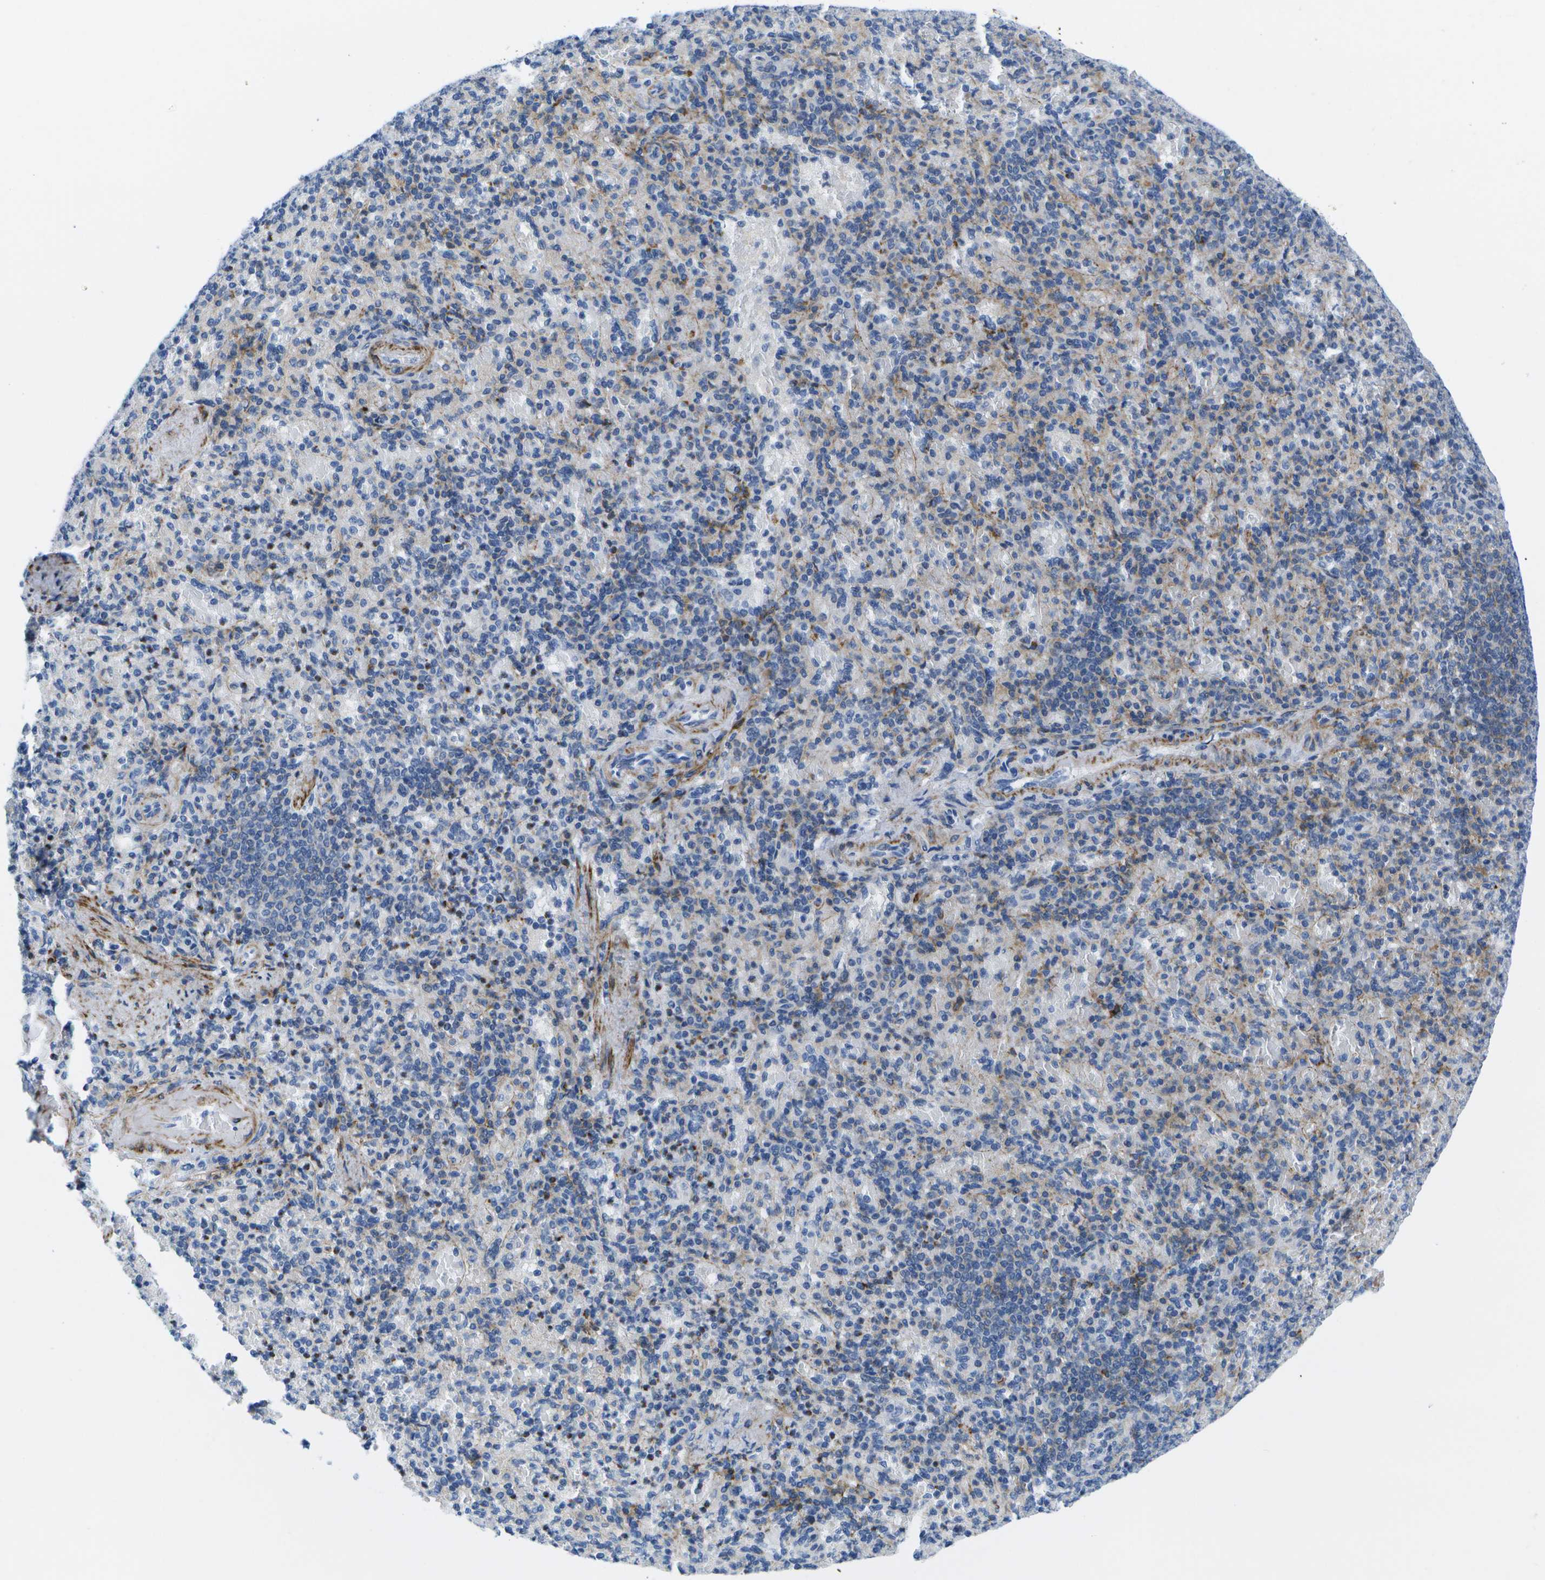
{"staining": {"intensity": "moderate", "quantity": "<25%", "location": "cytoplasmic/membranous"}, "tissue": "spleen", "cell_type": "Cells in red pulp", "image_type": "normal", "snomed": [{"axis": "morphology", "description": "Normal tissue, NOS"}, {"axis": "topography", "description": "Spleen"}], "caption": "IHC (DAB (3,3'-diaminobenzidine)) staining of benign human spleen shows moderate cytoplasmic/membranous protein staining in about <25% of cells in red pulp.", "gene": "ADGRG6", "patient": {"sex": "female", "age": 74}}